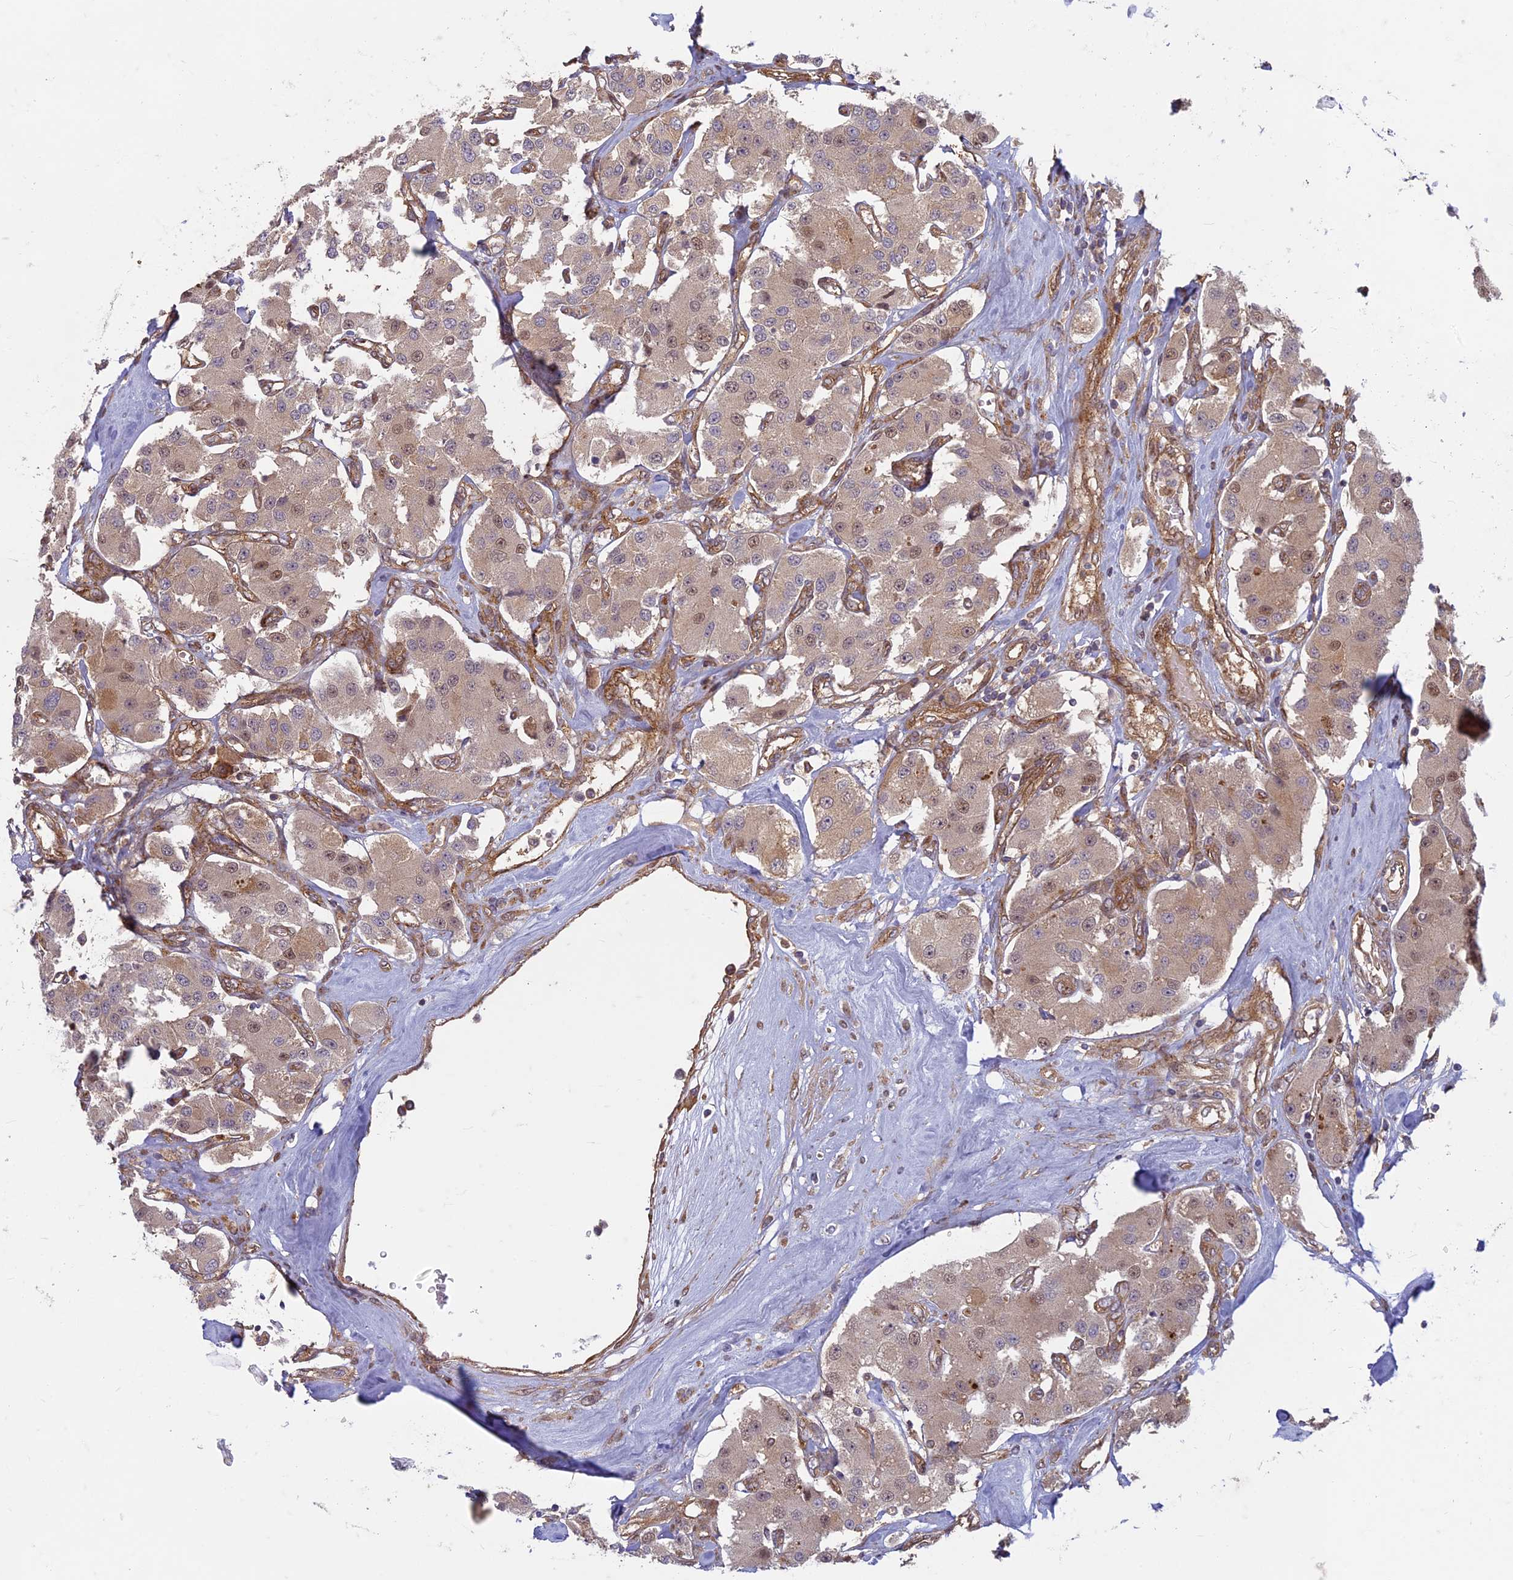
{"staining": {"intensity": "moderate", "quantity": ">75%", "location": "cytoplasmic/membranous,nuclear"}, "tissue": "carcinoid", "cell_type": "Tumor cells", "image_type": "cancer", "snomed": [{"axis": "morphology", "description": "Carcinoid, malignant, NOS"}, {"axis": "topography", "description": "Pancreas"}], "caption": "The photomicrograph reveals immunohistochemical staining of carcinoid (malignant). There is moderate cytoplasmic/membranous and nuclear staining is identified in about >75% of tumor cells.", "gene": "TCF25", "patient": {"sex": "male", "age": 41}}